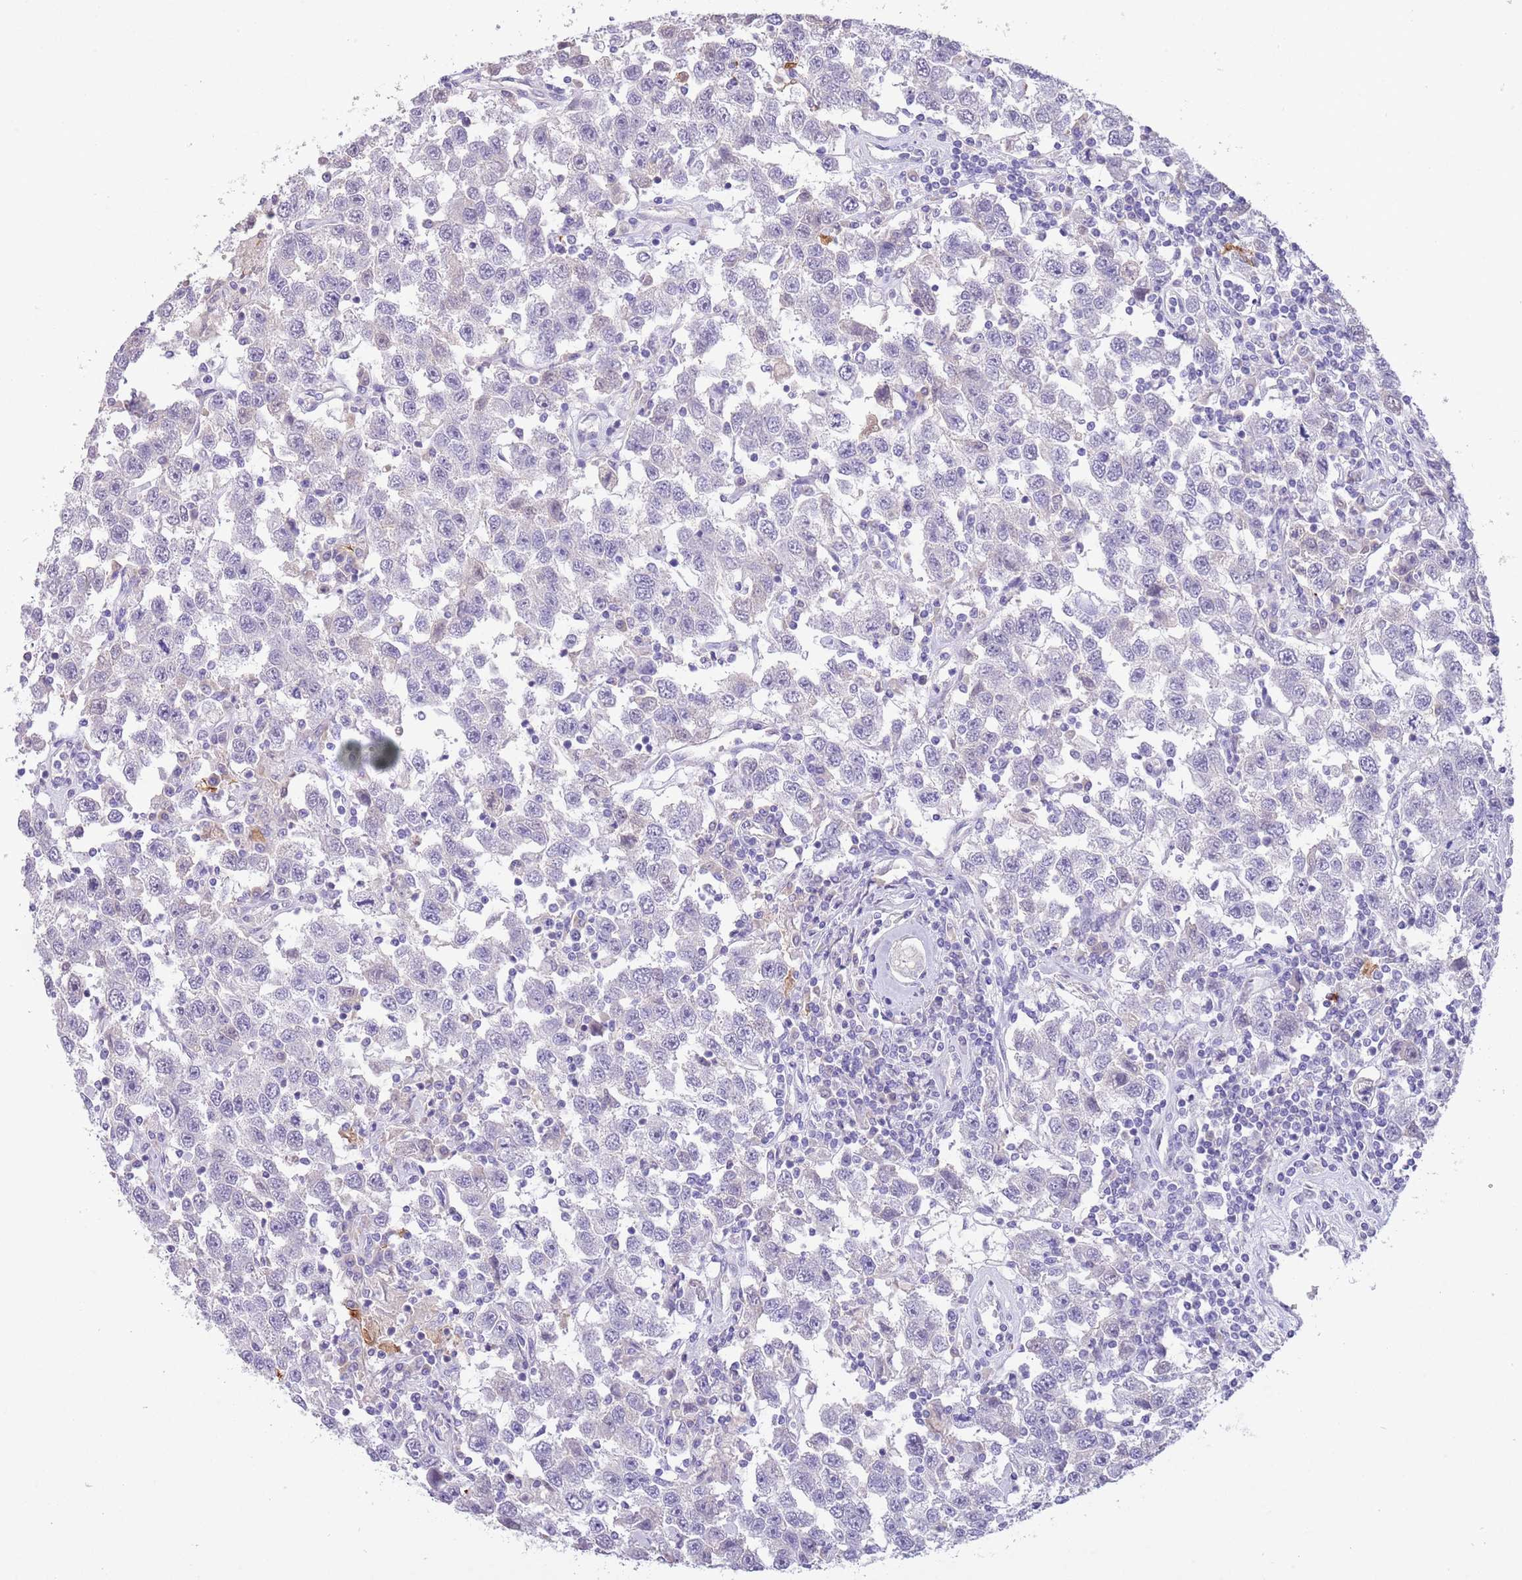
{"staining": {"intensity": "negative", "quantity": "none", "location": "none"}, "tissue": "testis cancer", "cell_type": "Tumor cells", "image_type": "cancer", "snomed": [{"axis": "morphology", "description": "Seminoma, NOS"}, {"axis": "topography", "description": "Testis"}], "caption": "High power microscopy micrograph of an immunohistochemistry (IHC) histopathology image of testis cancer, revealing no significant expression in tumor cells.", "gene": "SFTPA1", "patient": {"sex": "male", "age": 41}}